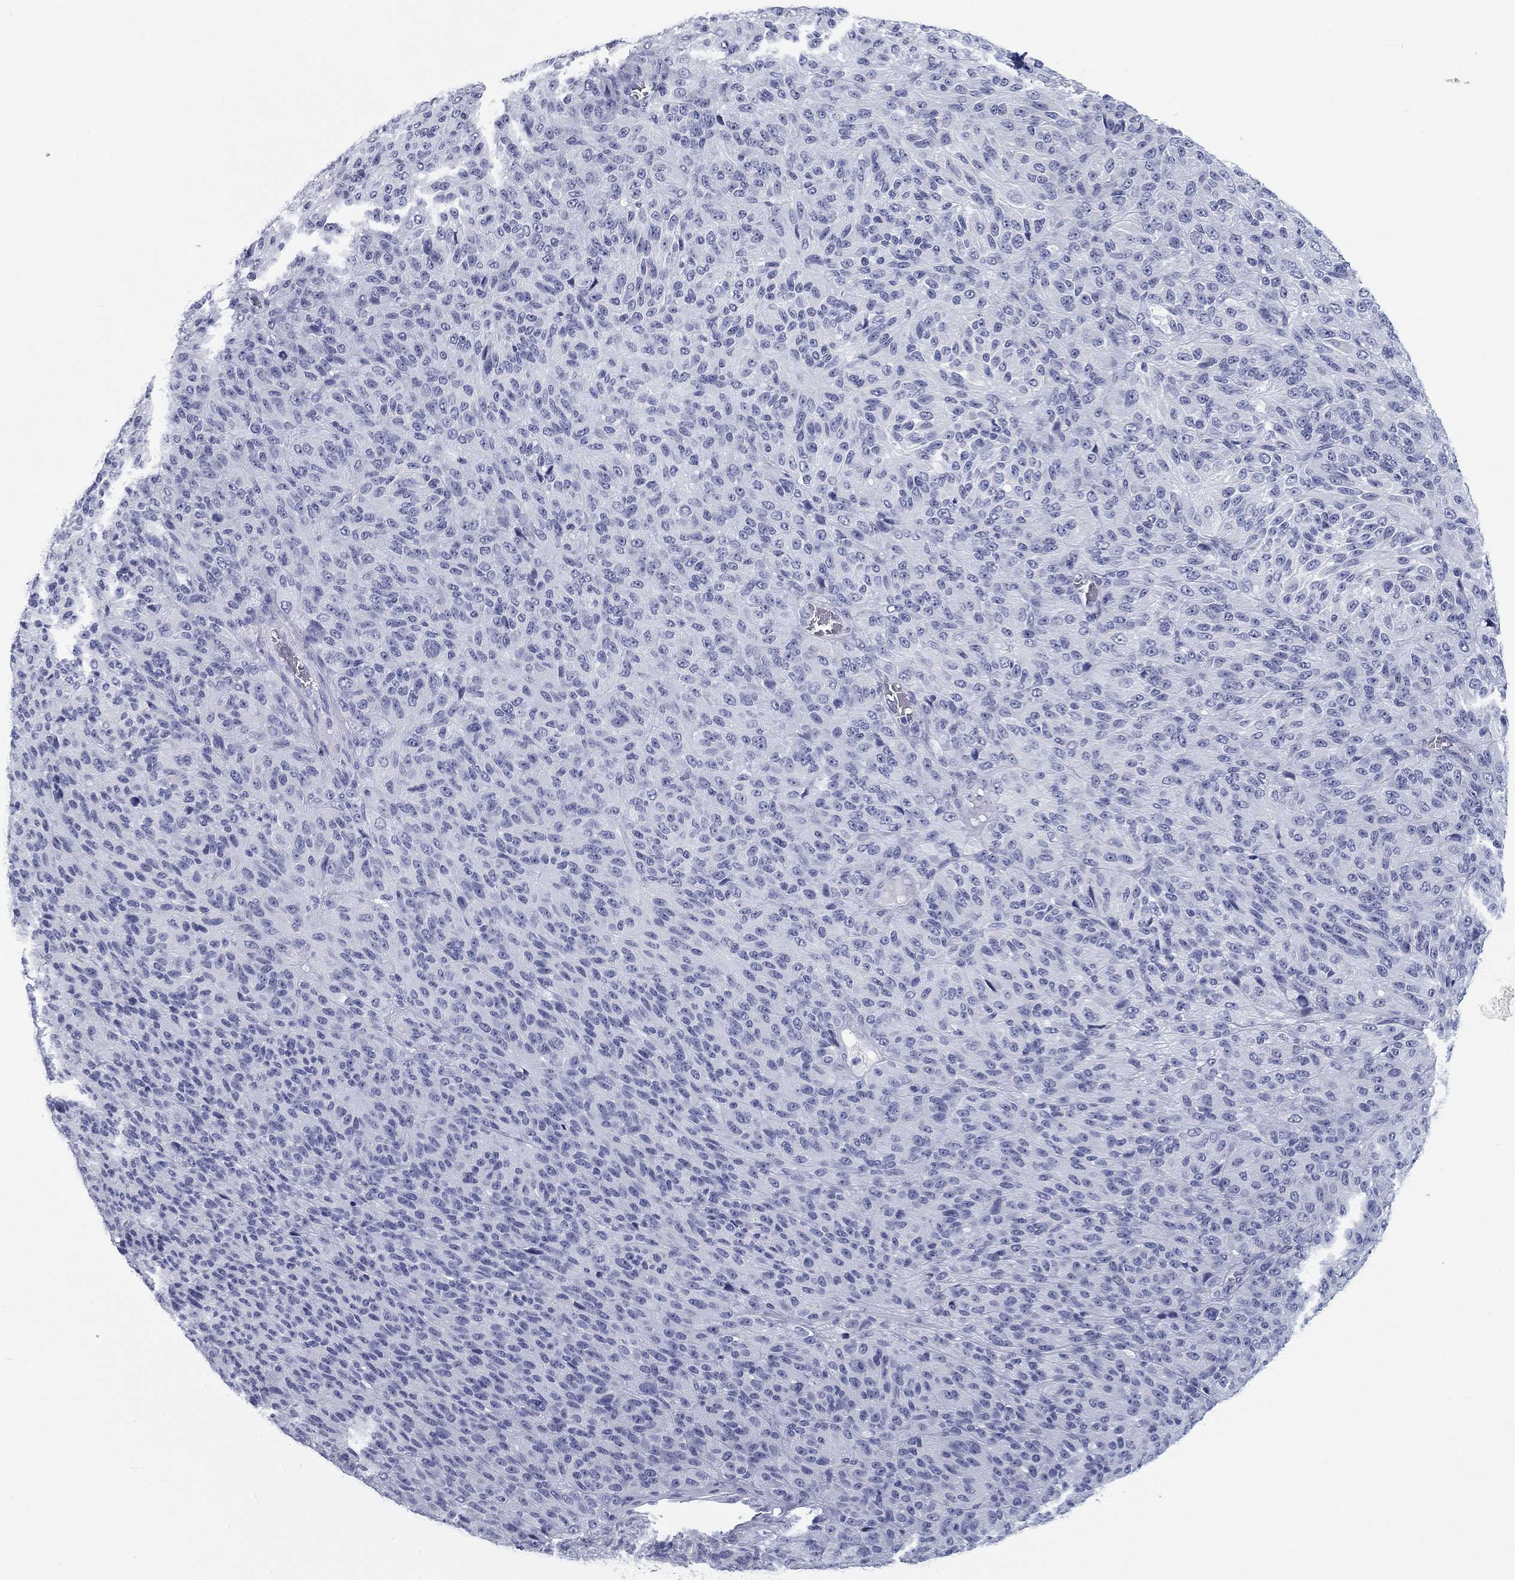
{"staining": {"intensity": "negative", "quantity": "none", "location": "none"}, "tissue": "melanoma", "cell_type": "Tumor cells", "image_type": "cancer", "snomed": [{"axis": "morphology", "description": "Malignant melanoma, Metastatic site"}, {"axis": "topography", "description": "Brain"}], "caption": "An image of malignant melanoma (metastatic site) stained for a protein shows no brown staining in tumor cells.", "gene": "CALB1", "patient": {"sex": "female", "age": 56}}